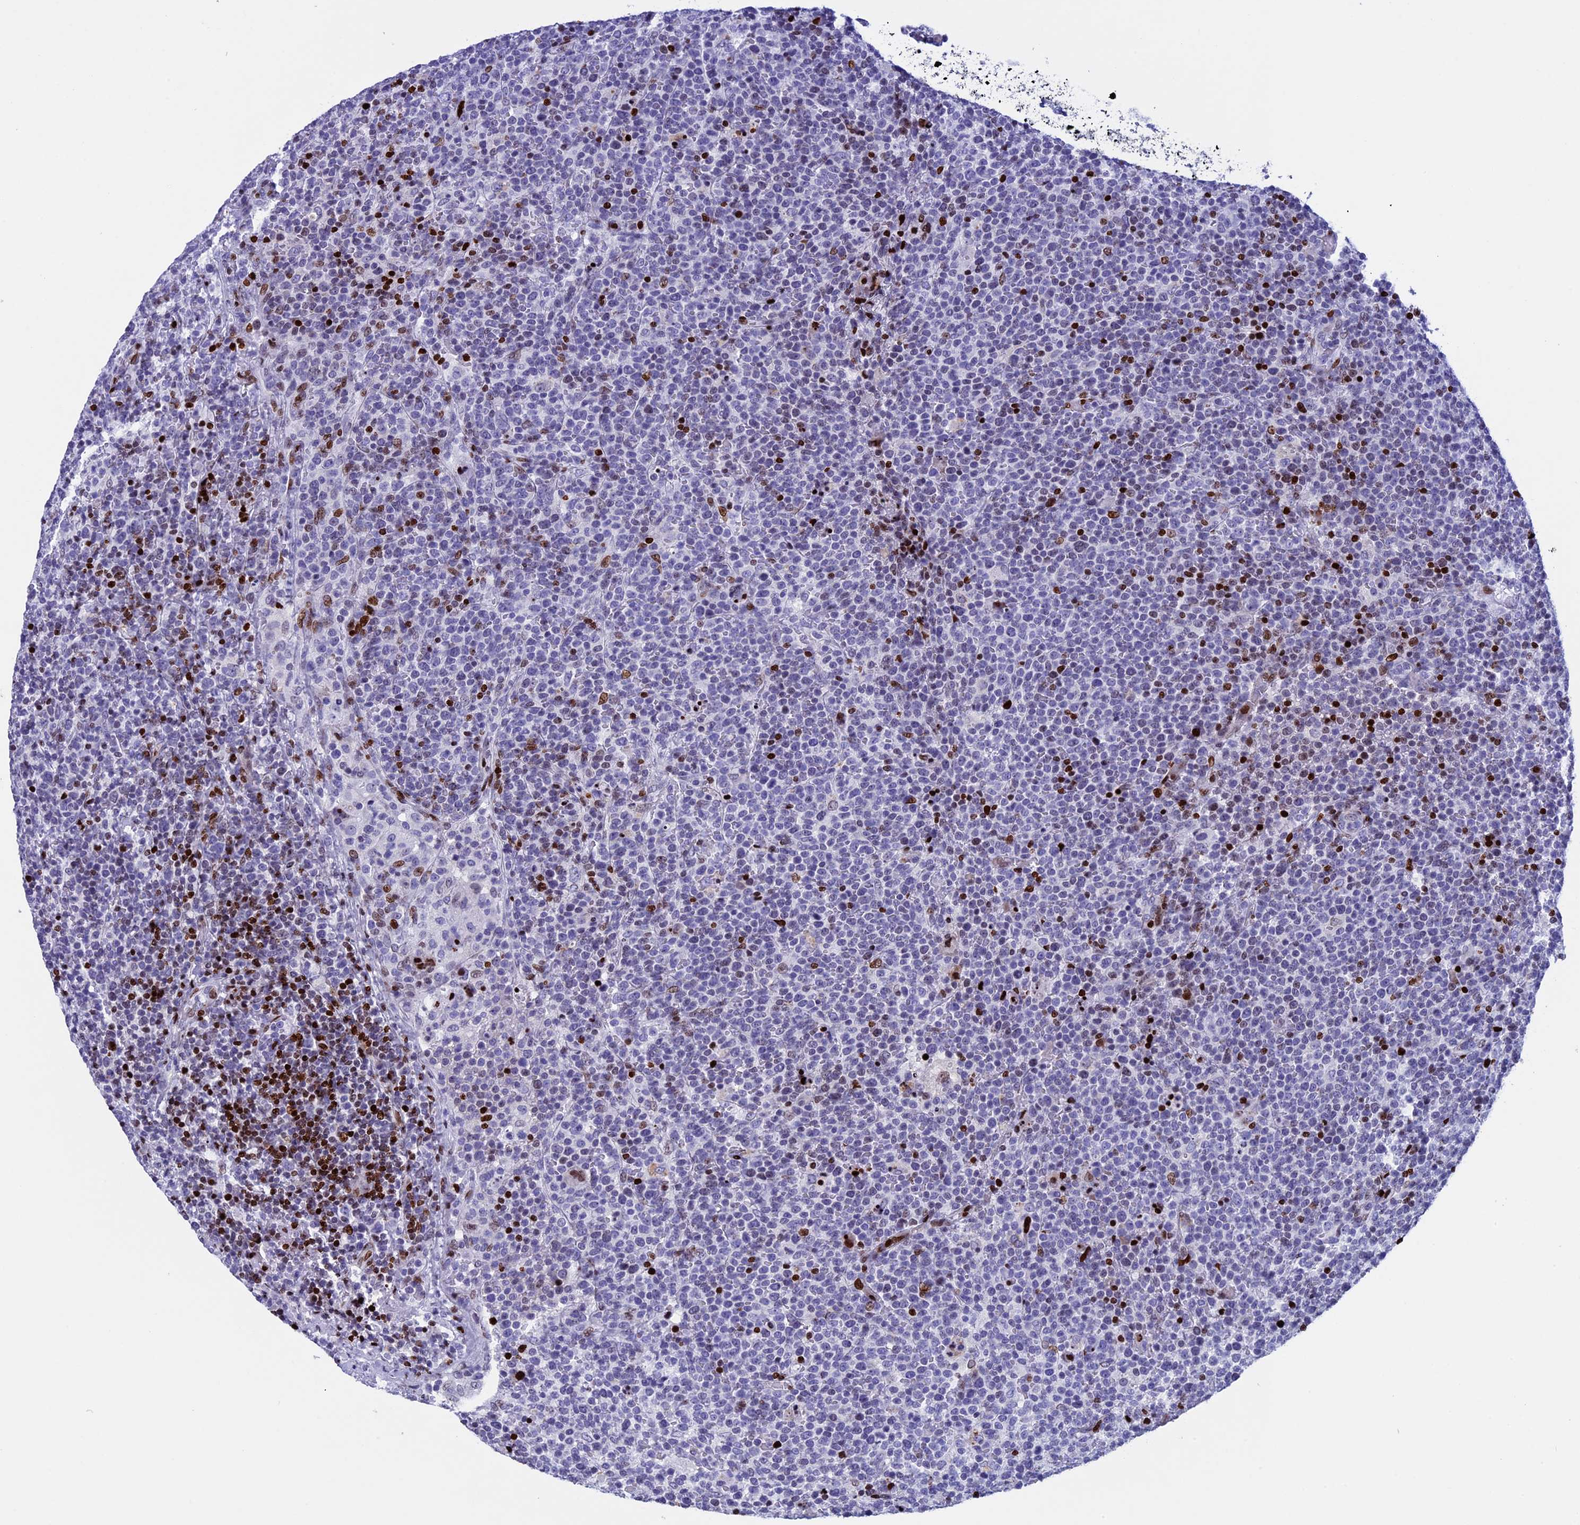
{"staining": {"intensity": "strong", "quantity": "<25%", "location": "nuclear"}, "tissue": "lymphoma", "cell_type": "Tumor cells", "image_type": "cancer", "snomed": [{"axis": "morphology", "description": "Malignant lymphoma, non-Hodgkin's type, High grade"}, {"axis": "topography", "description": "Lymph node"}], "caption": "Immunohistochemistry (IHC) staining of malignant lymphoma, non-Hodgkin's type (high-grade), which displays medium levels of strong nuclear staining in about <25% of tumor cells indicating strong nuclear protein expression. The staining was performed using DAB (brown) for protein detection and nuclei were counterstained in hematoxylin (blue).", "gene": "BTBD3", "patient": {"sex": "male", "age": 61}}